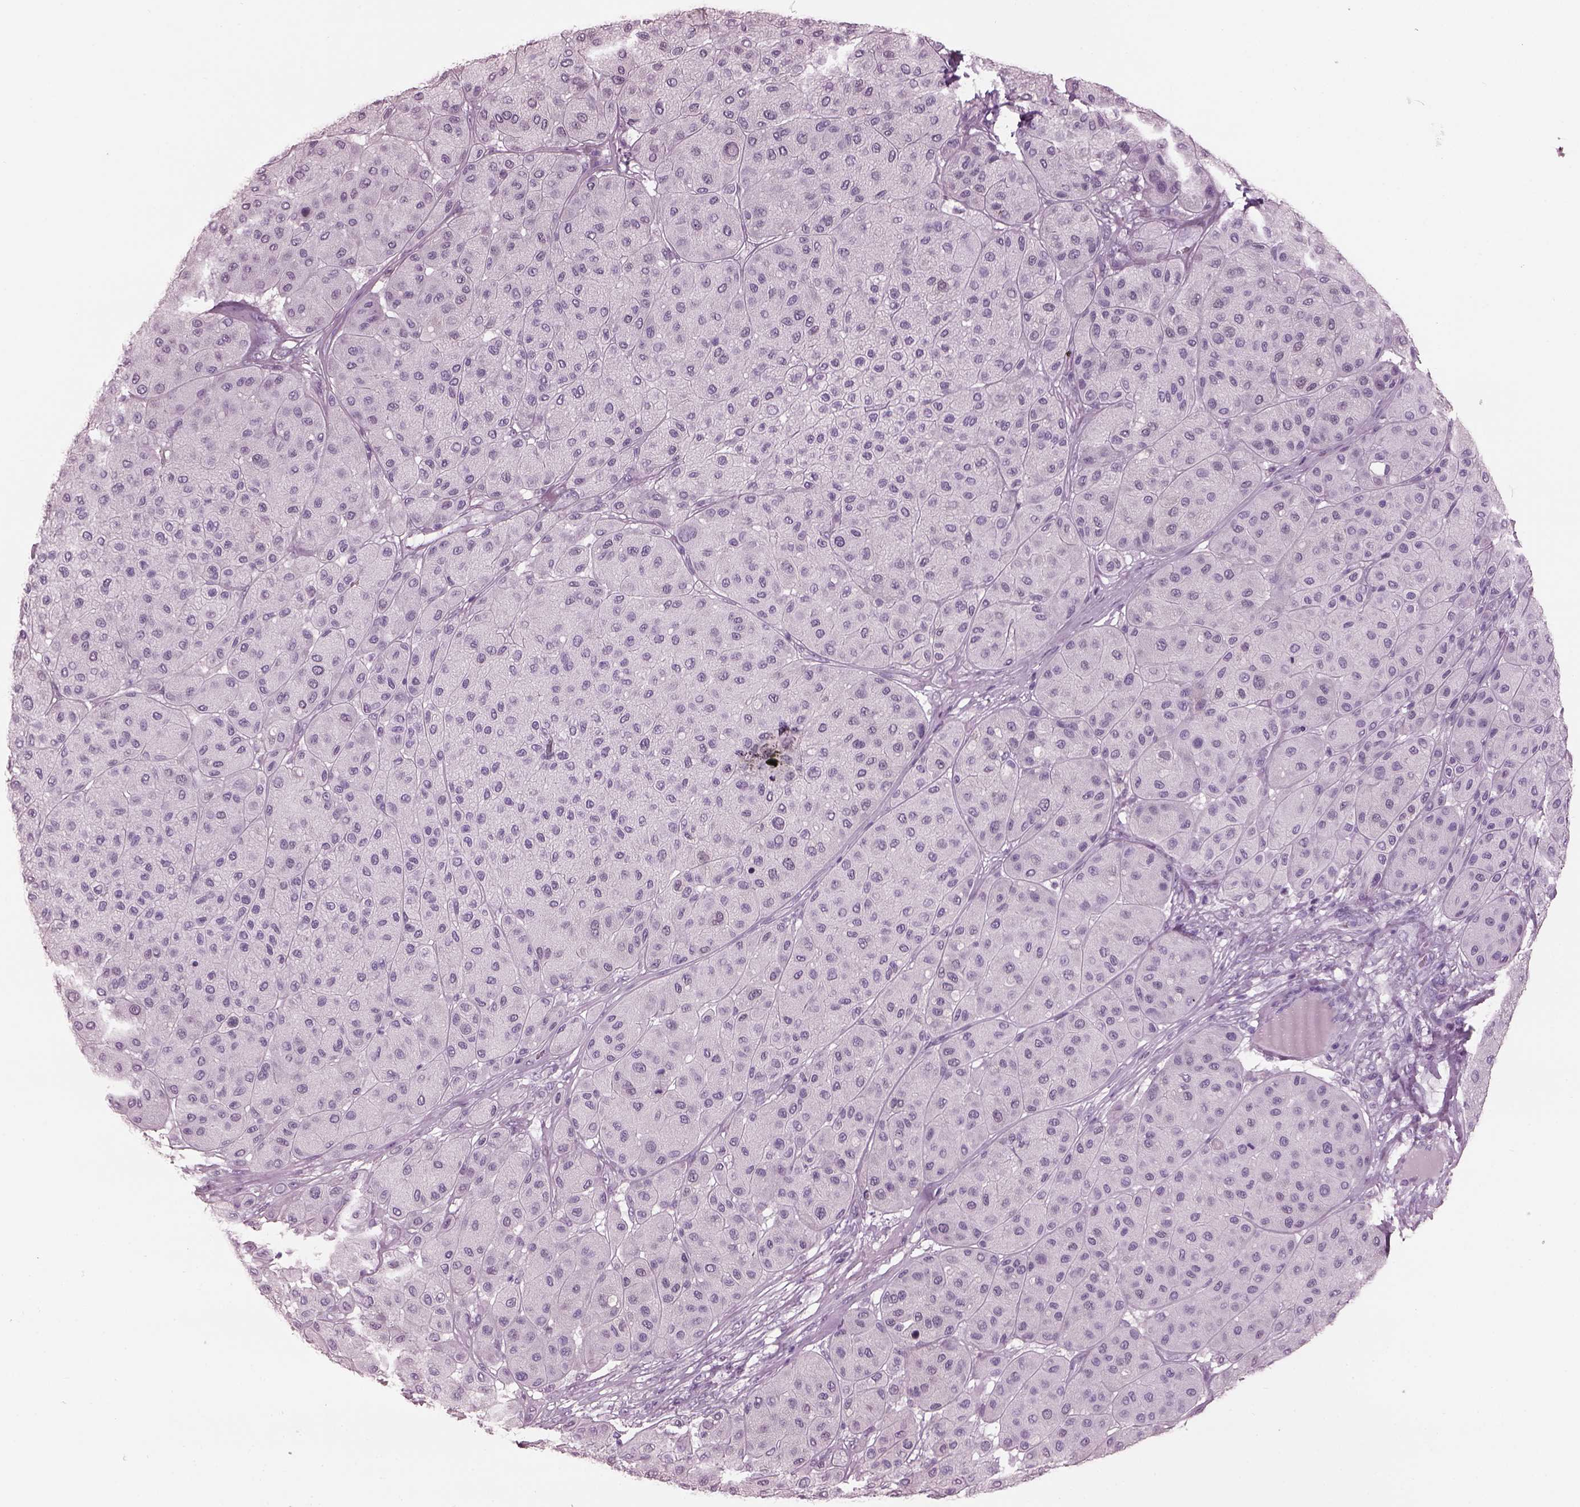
{"staining": {"intensity": "negative", "quantity": "none", "location": "none"}, "tissue": "melanoma", "cell_type": "Tumor cells", "image_type": "cancer", "snomed": [{"axis": "morphology", "description": "Malignant melanoma, Metastatic site"}, {"axis": "topography", "description": "Smooth muscle"}], "caption": "High power microscopy histopathology image of an IHC micrograph of malignant melanoma (metastatic site), revealing no significant positivity in tumor cells.", "gene": "PACRG", "patient": {"sex": "male", "age": 41}}